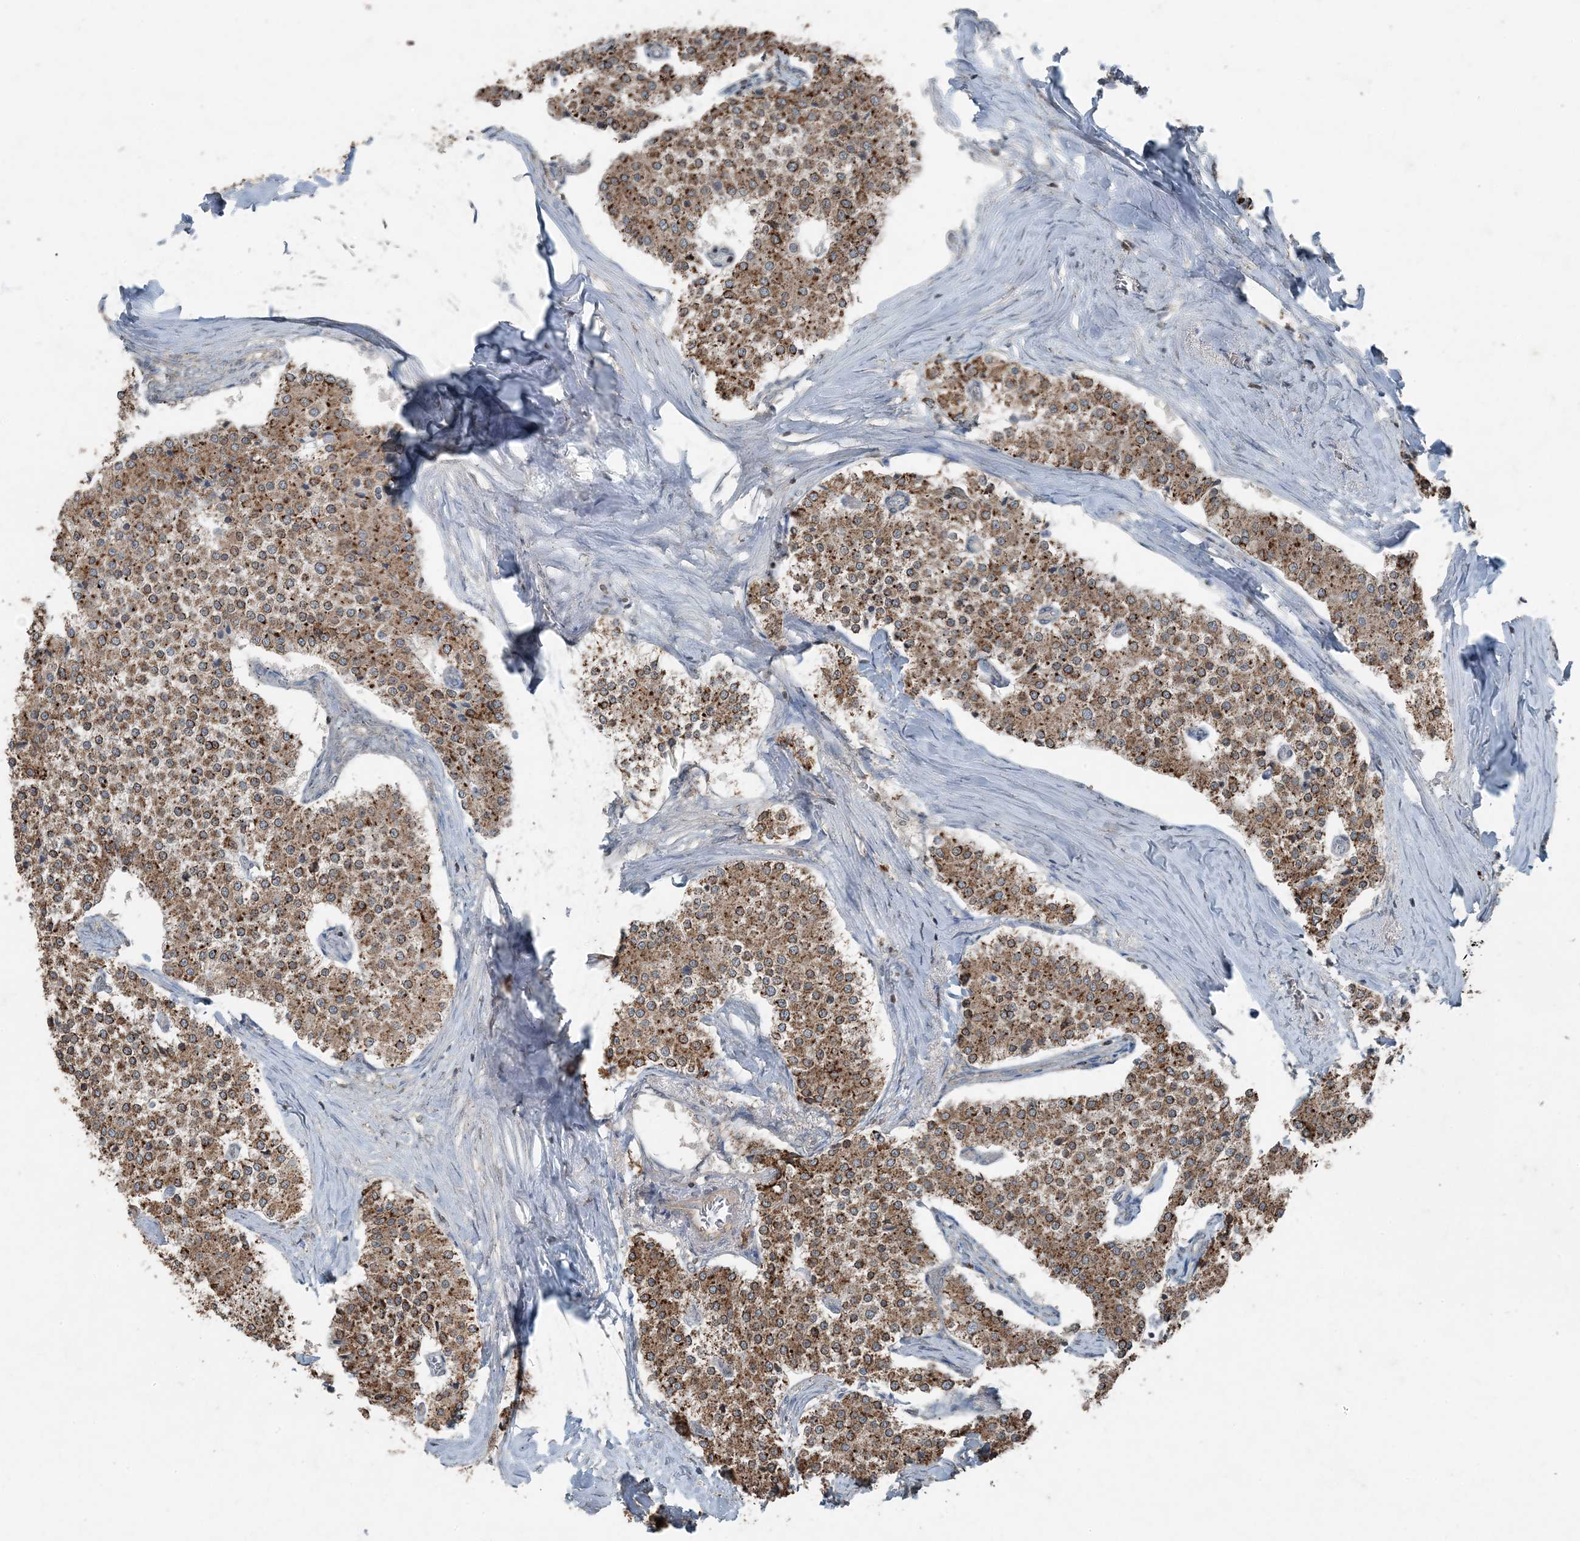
{"staining": {"intensity": "moderate", "quantity": ">75%", "location": "cytoplasmic/membranous"}, "tissue": "carcinoid", "cell_type": "Tumor cells", "image_type": "cancer", "snomed": [{"axis": "morphology", "description": "Carcinoid, malignant, NOS"}, {"axis": "topography", "description": "Colon"}], "caption": "IHC photomicrograph of neoplastic tissue: human carcinoid stained using immunohistochemistry (IHC) shows medium levels of moderate protein expression localized specifically in the cytoplasmic/membranous of tumor cells, appearing as a cytoplasmic/membranous brown color.", "gene": "GNL1", "patient": {"sex": "female", "age": 52}}